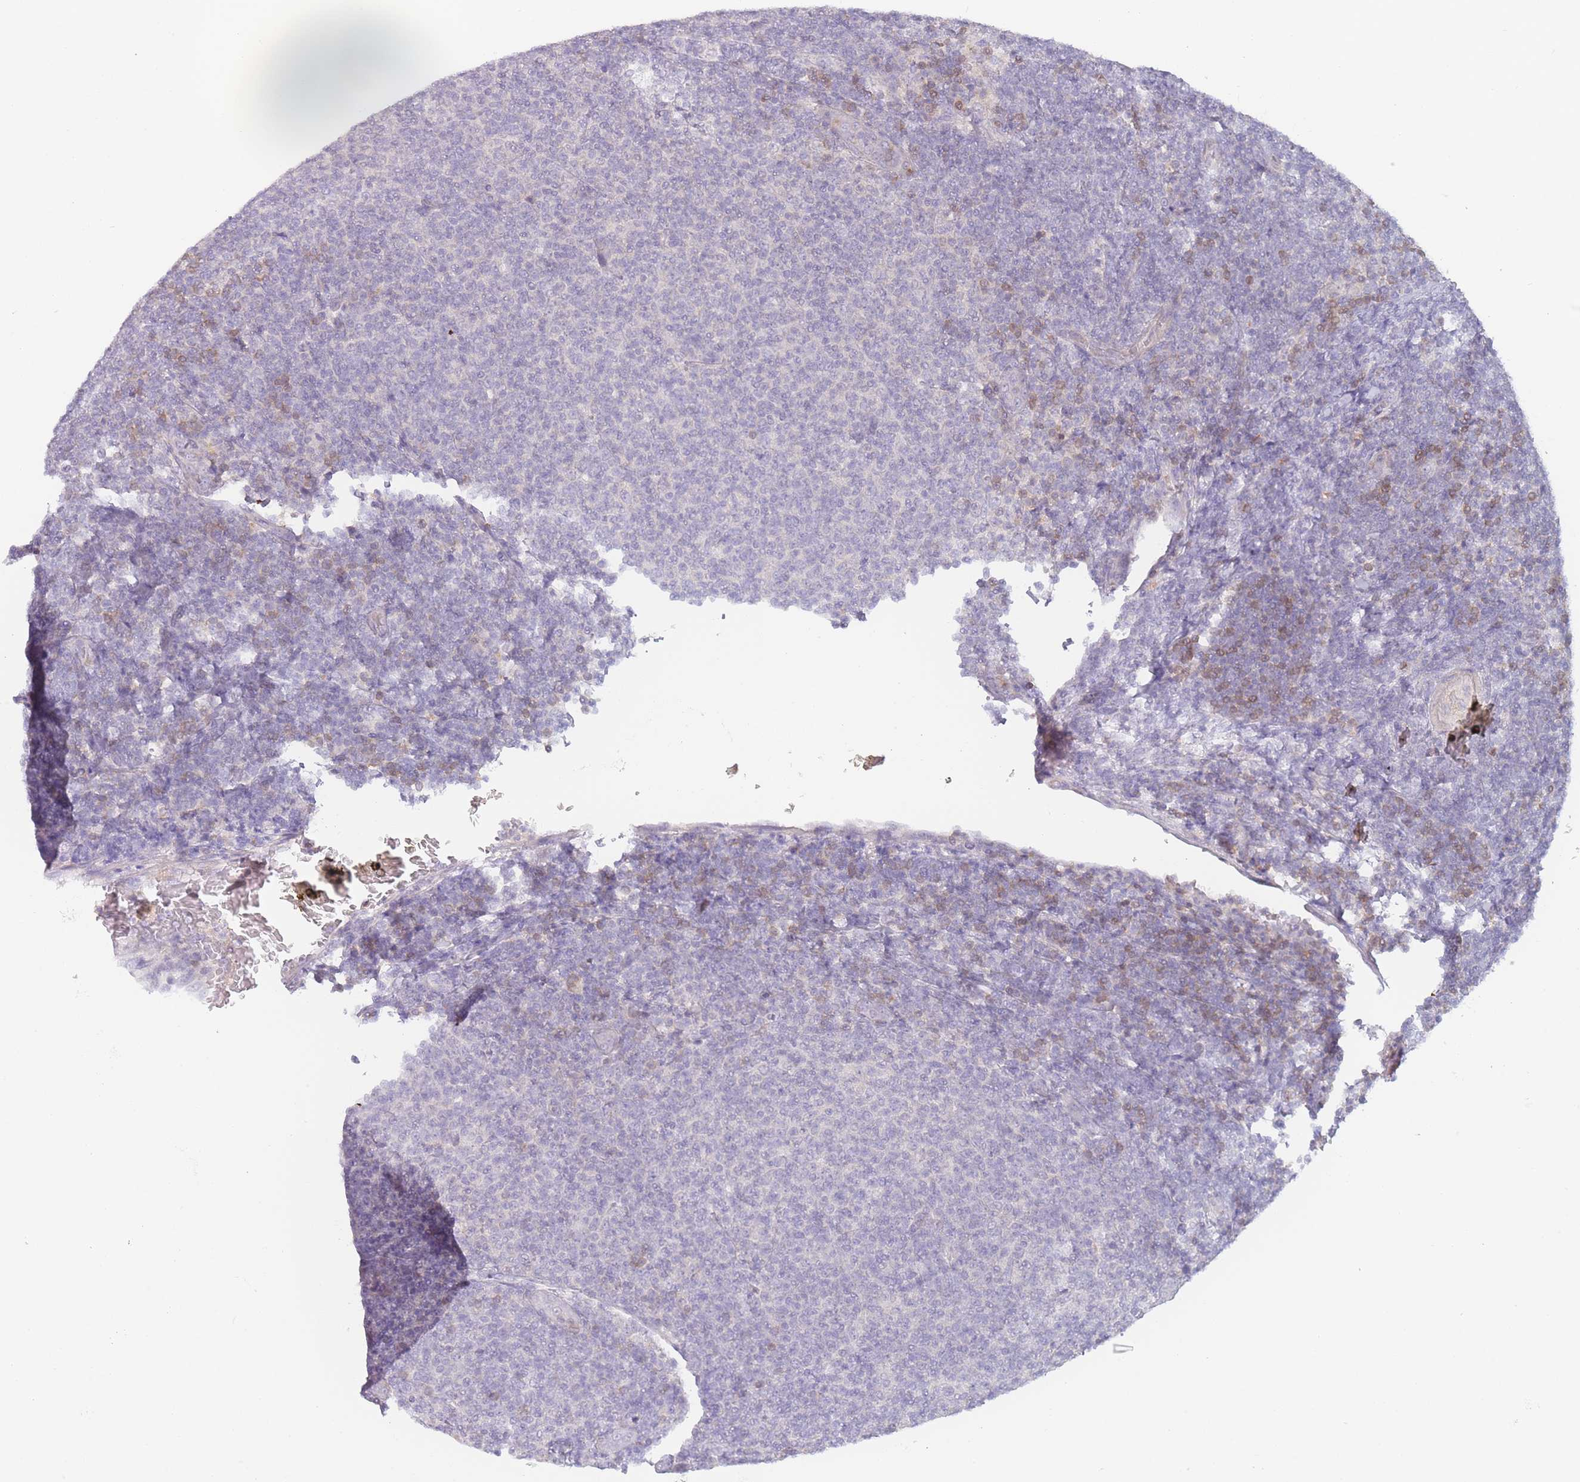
{"staining": {"intensity": "negative", "quantity": "none", "location": "none"}, "tissue": "lymphoma", "cell_type": "Tumor cells", "image_type": "cancer", "snomed": [{"axis": "morphology", "description": "Malignant lymphoma, non-Hodgkin's type, Low grade"}, {"axis": "topography", "description": "Lymph node"}], "caption": "Immunohistochemical staining of human low-grade malignant lymphoma, non-Hodgkin's type demonstrates no significant staining in tumor cells.", "gene": "SPHKAP", "patient": {"sex": "male", "age": 66}}